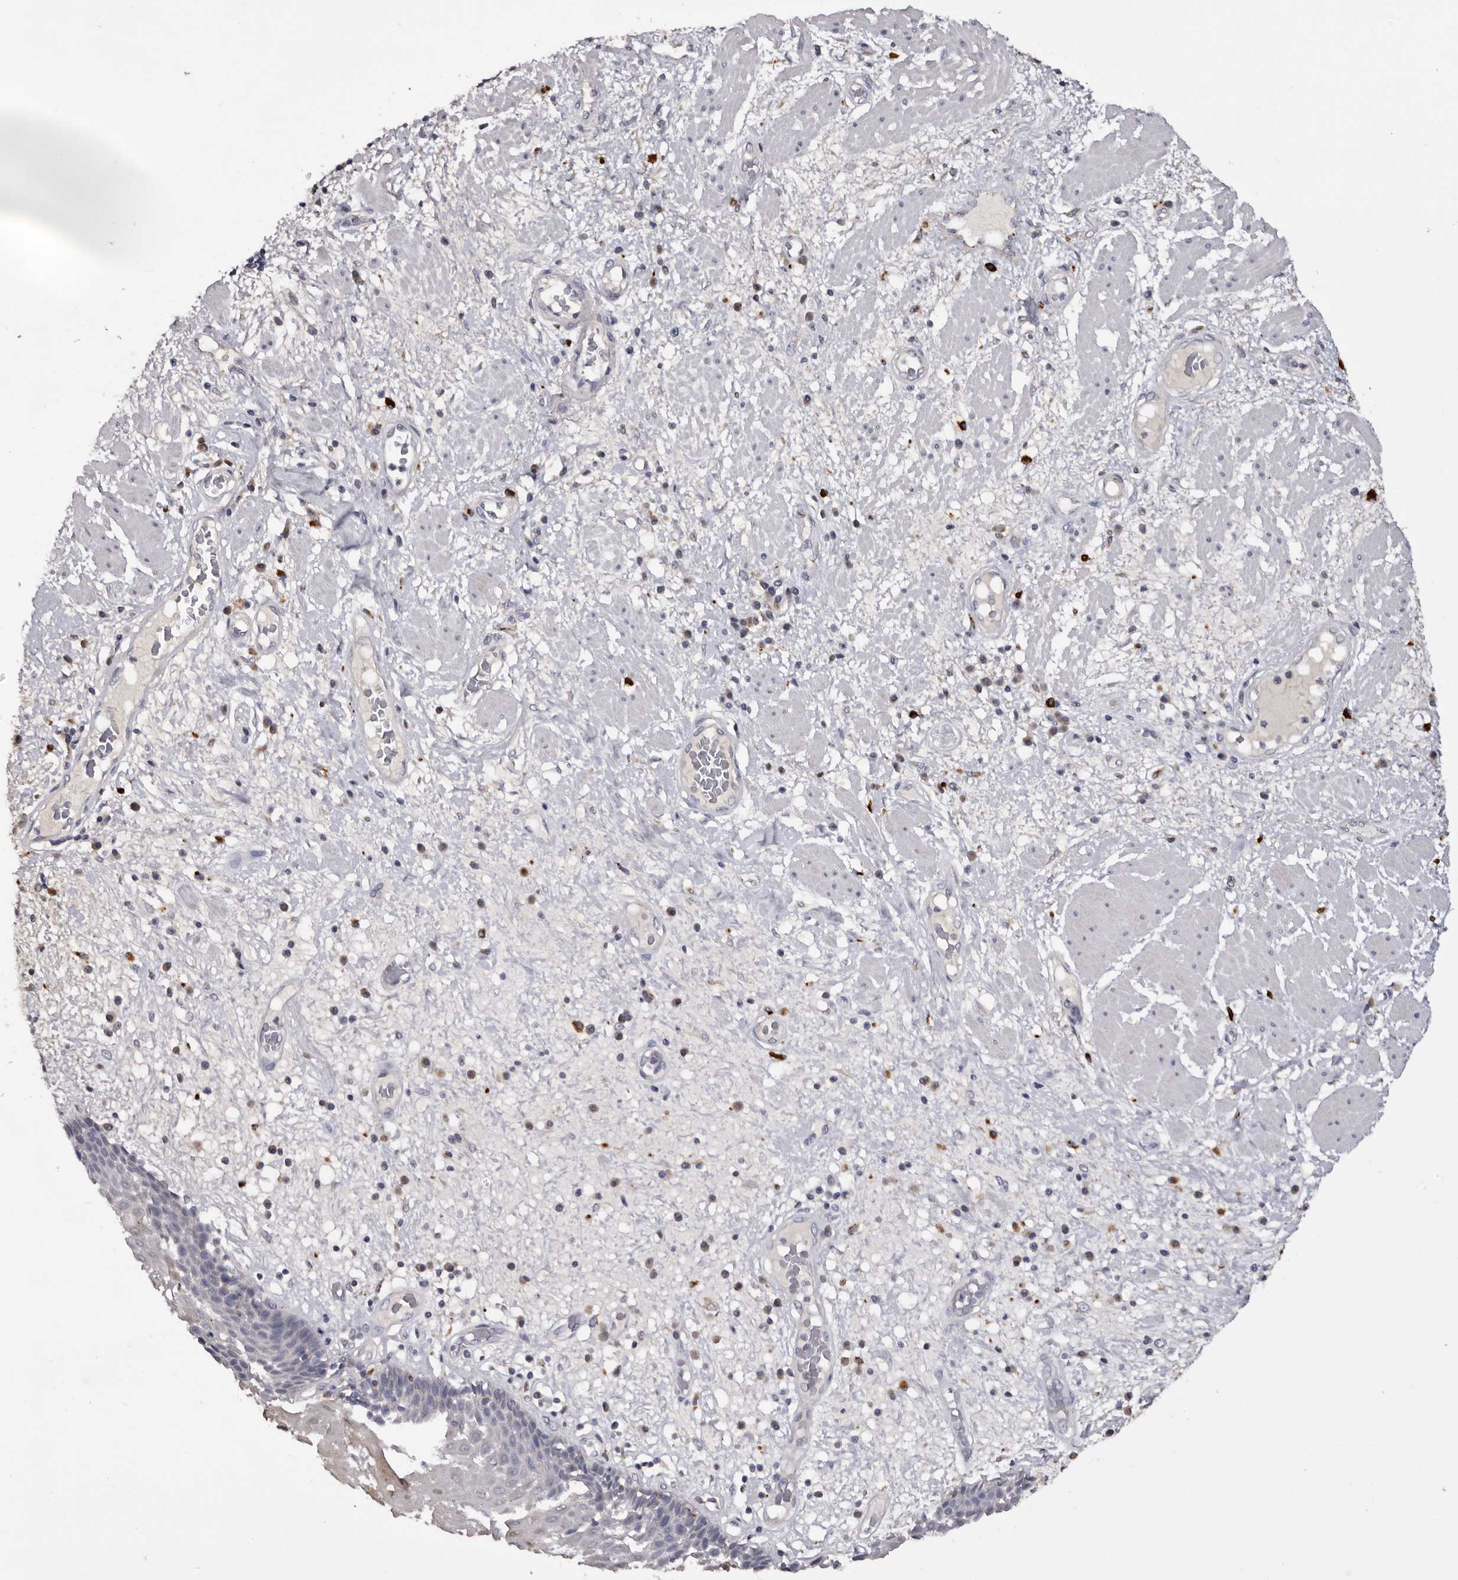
{"staining": {"intensity": "negative", "quantity": "none", "location": "none"}, "tissue": "esophagus", "cell_type": "Squamous epithelial cells", "image_type": "normal", "snomed": [{"axis": "morphology", "description": "Normal tissue, NOS"}, {"axis": "morphology", "description": "Adenocarcinoma, NOS"}, {"axis": "topography", "description": "Esophagus"}], "caption": "IHC of normal esophagus exhibits no staining in squamous epithelial cells. Nuclei are stained in blue.", "gene": "DAP", "patient": {"sex": "male", "age": 62}}